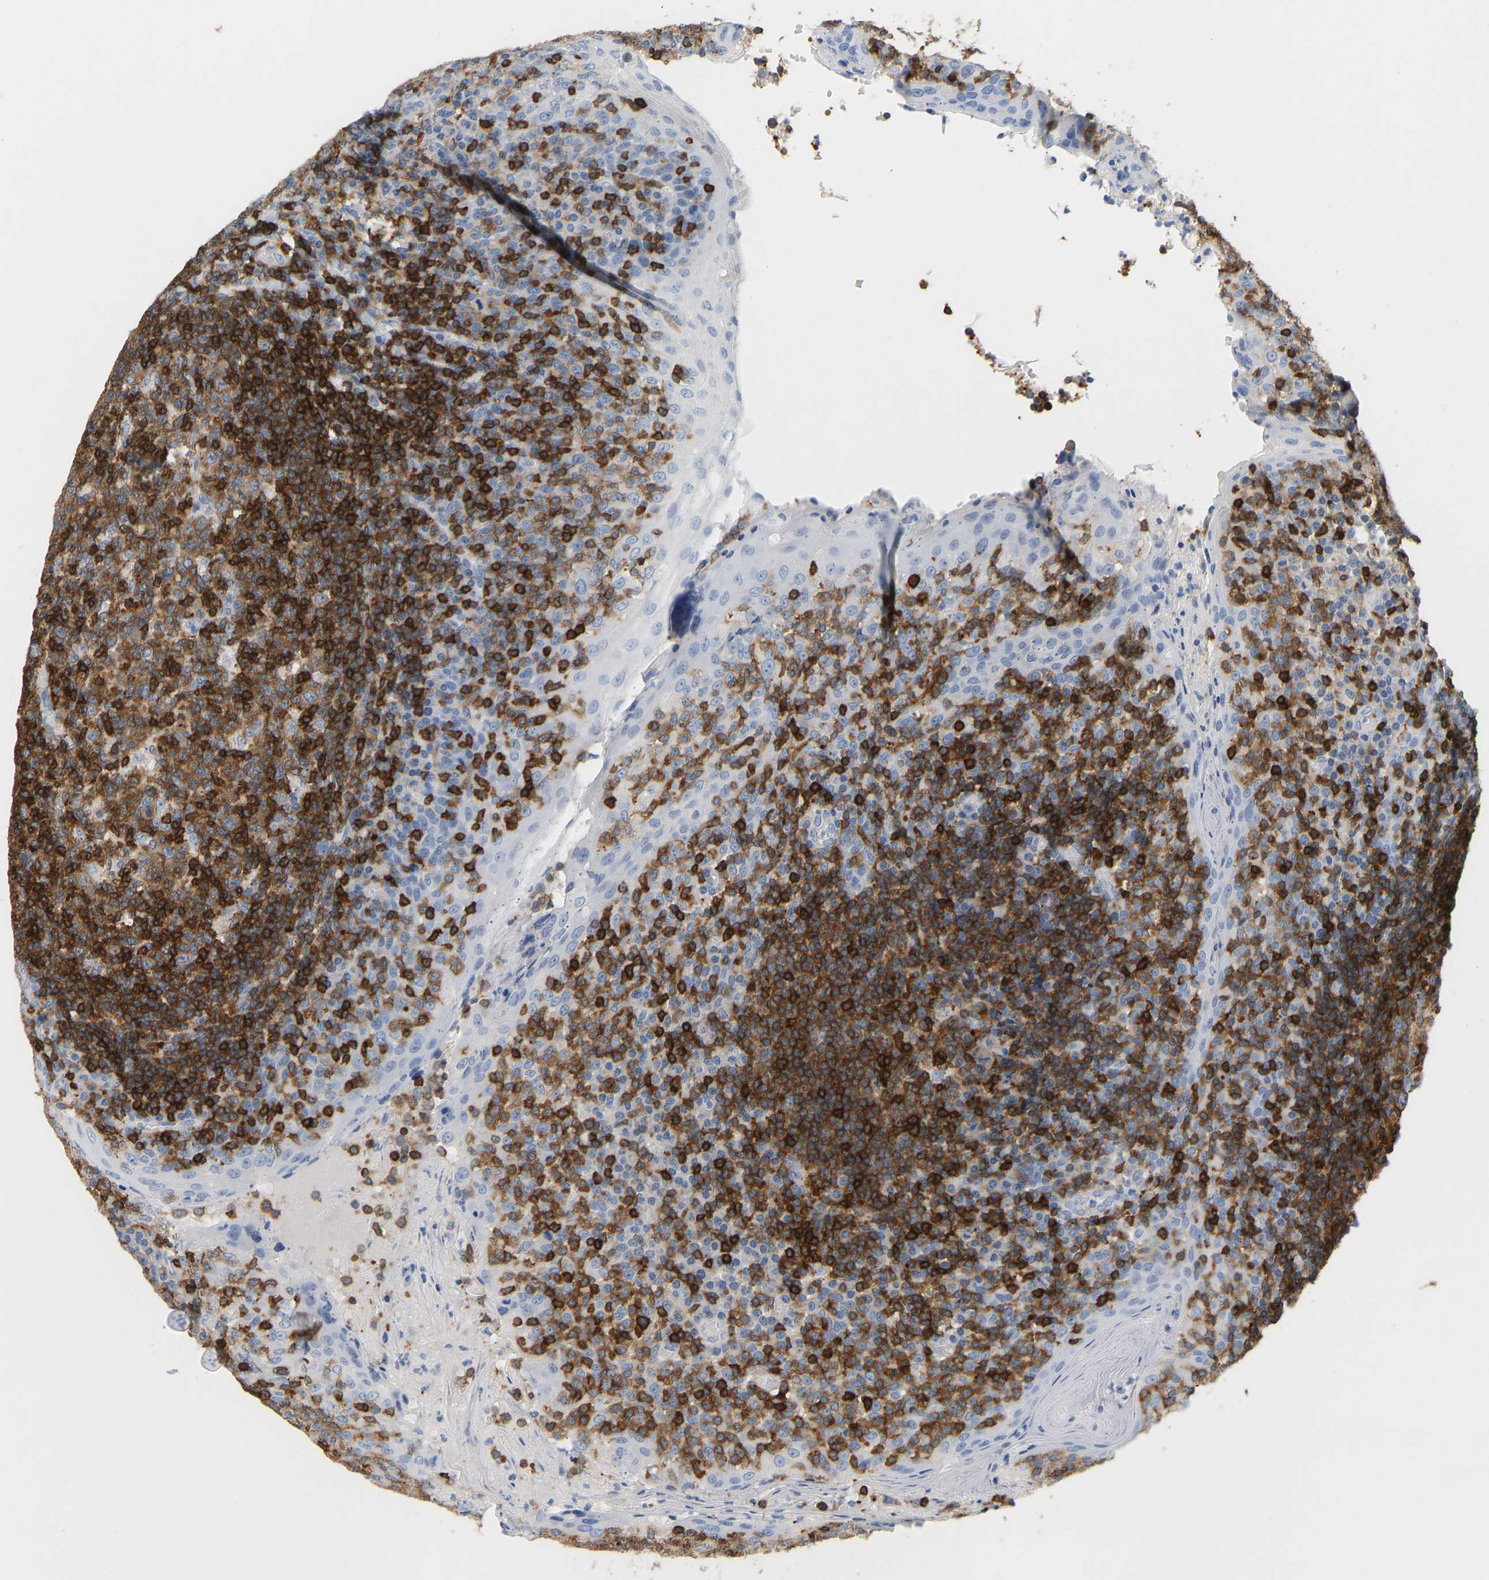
{"staining": {"intensity": "strong", "quantity": ">75%", "location": "cytoplasmic/membranous"}, "tissue": "tonsil", "cell_type": "Germinal center cells", "image_type": "normal", "snomed": [{"axis": "morphology", "description": "Normal tissue, NOS"}, {"axis": "topography", "description": "Tonsil"}], "caption": "Immunohistochemistry (IHC) histopathology image of normal tonsil stained for a protein (brown), which shows high levels of strong cytoplasmic/membranous expression in approximately >75% of germinal center cells.", "gene": "EVL", "patient": {"sex": "female", "age": 19}}